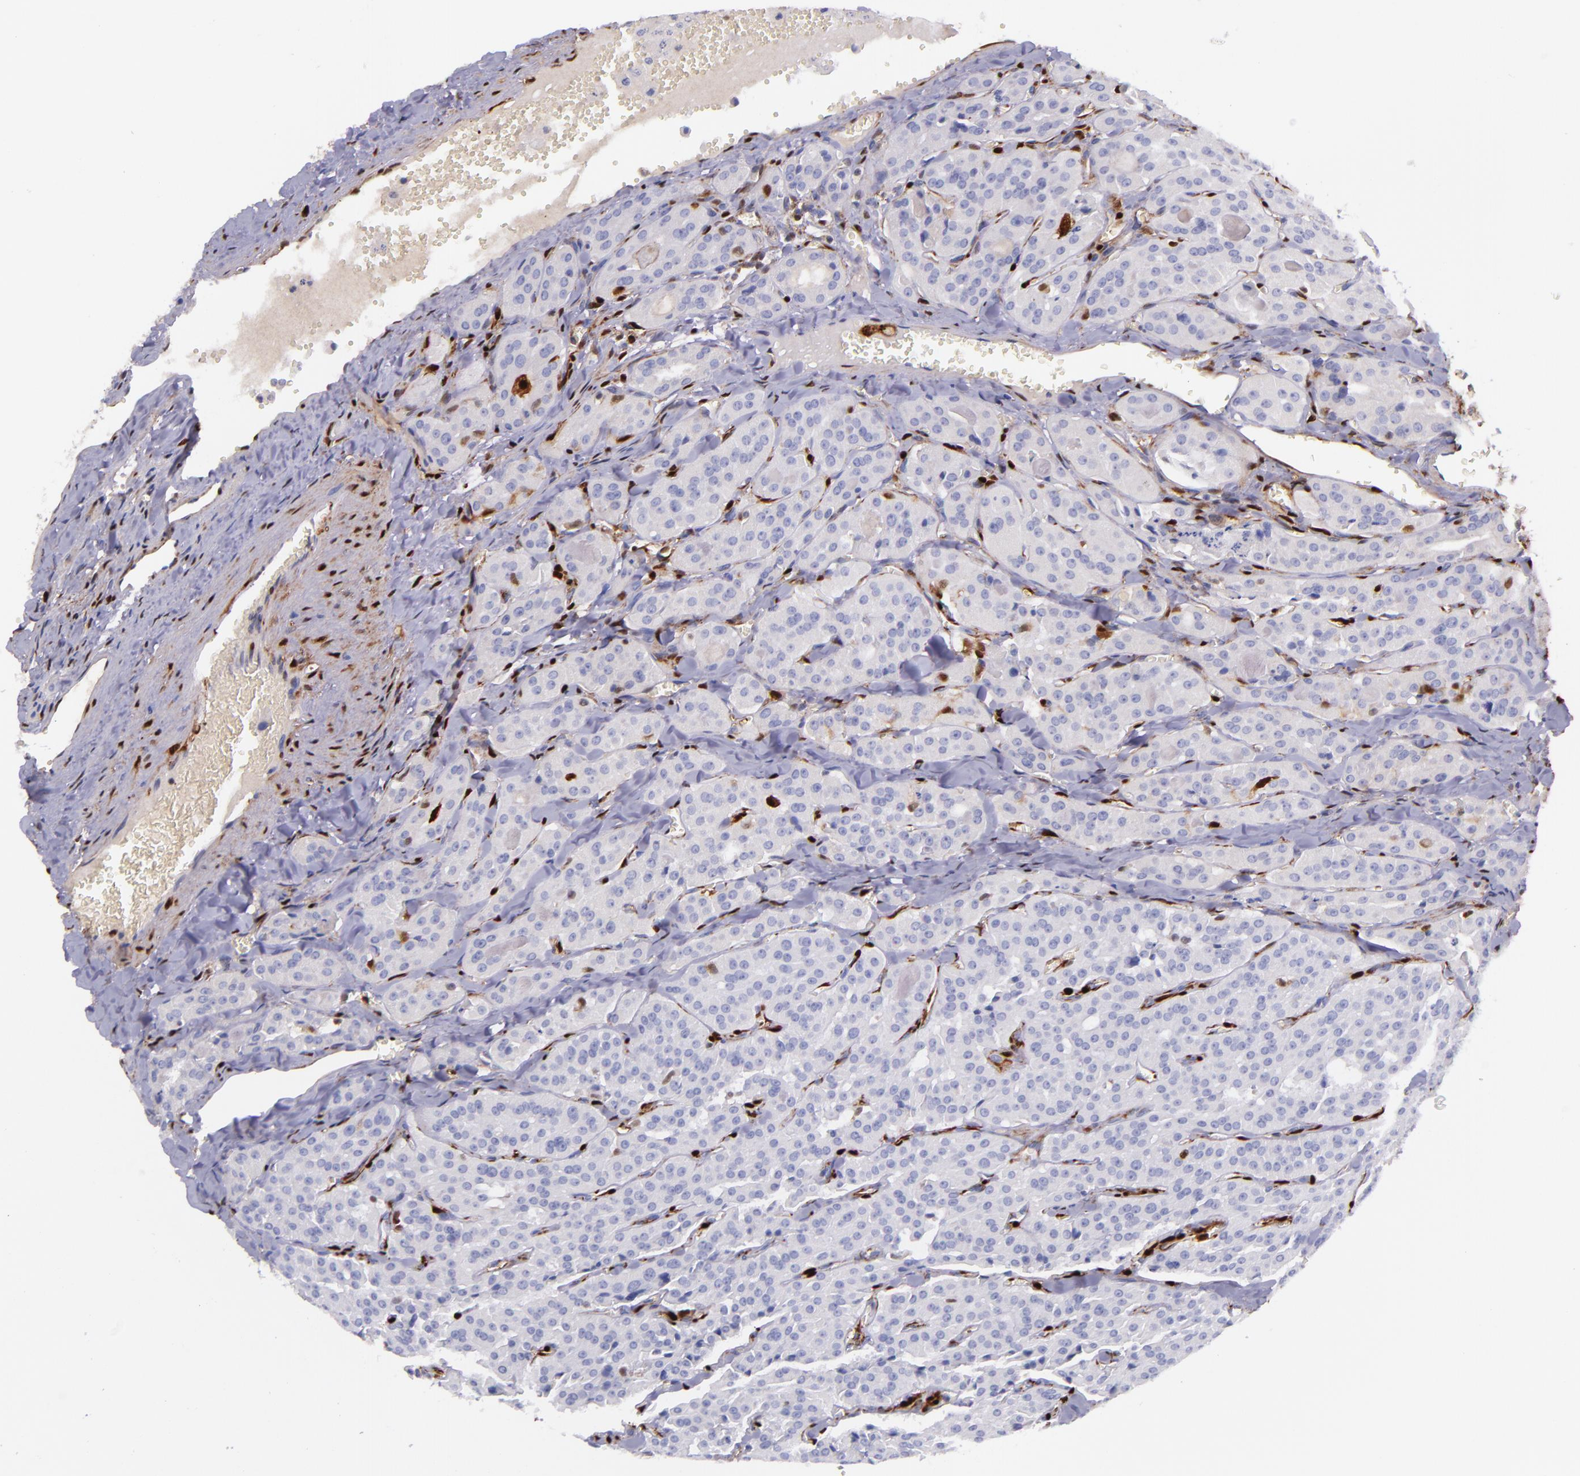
{"staining": {"intensity": "negative", "quantity": "none", "location": "none"}, "tissue": "thyroid cancer", "cell_type": "Tumor cells", "image_type": "cancer", "snomed": [{"axis": "morphology", "description": "Carcinoma, NOS"}, {"axis": "topography", "description": "Thyroid gland"}], "caption": "The immunohistochemistry photomicrograph has no significant expression in tumor cells of thyroid cancer (carcinoma) tissue.", "gene": "LGALS1", "patient": {"sex": "male", "age": 76}}